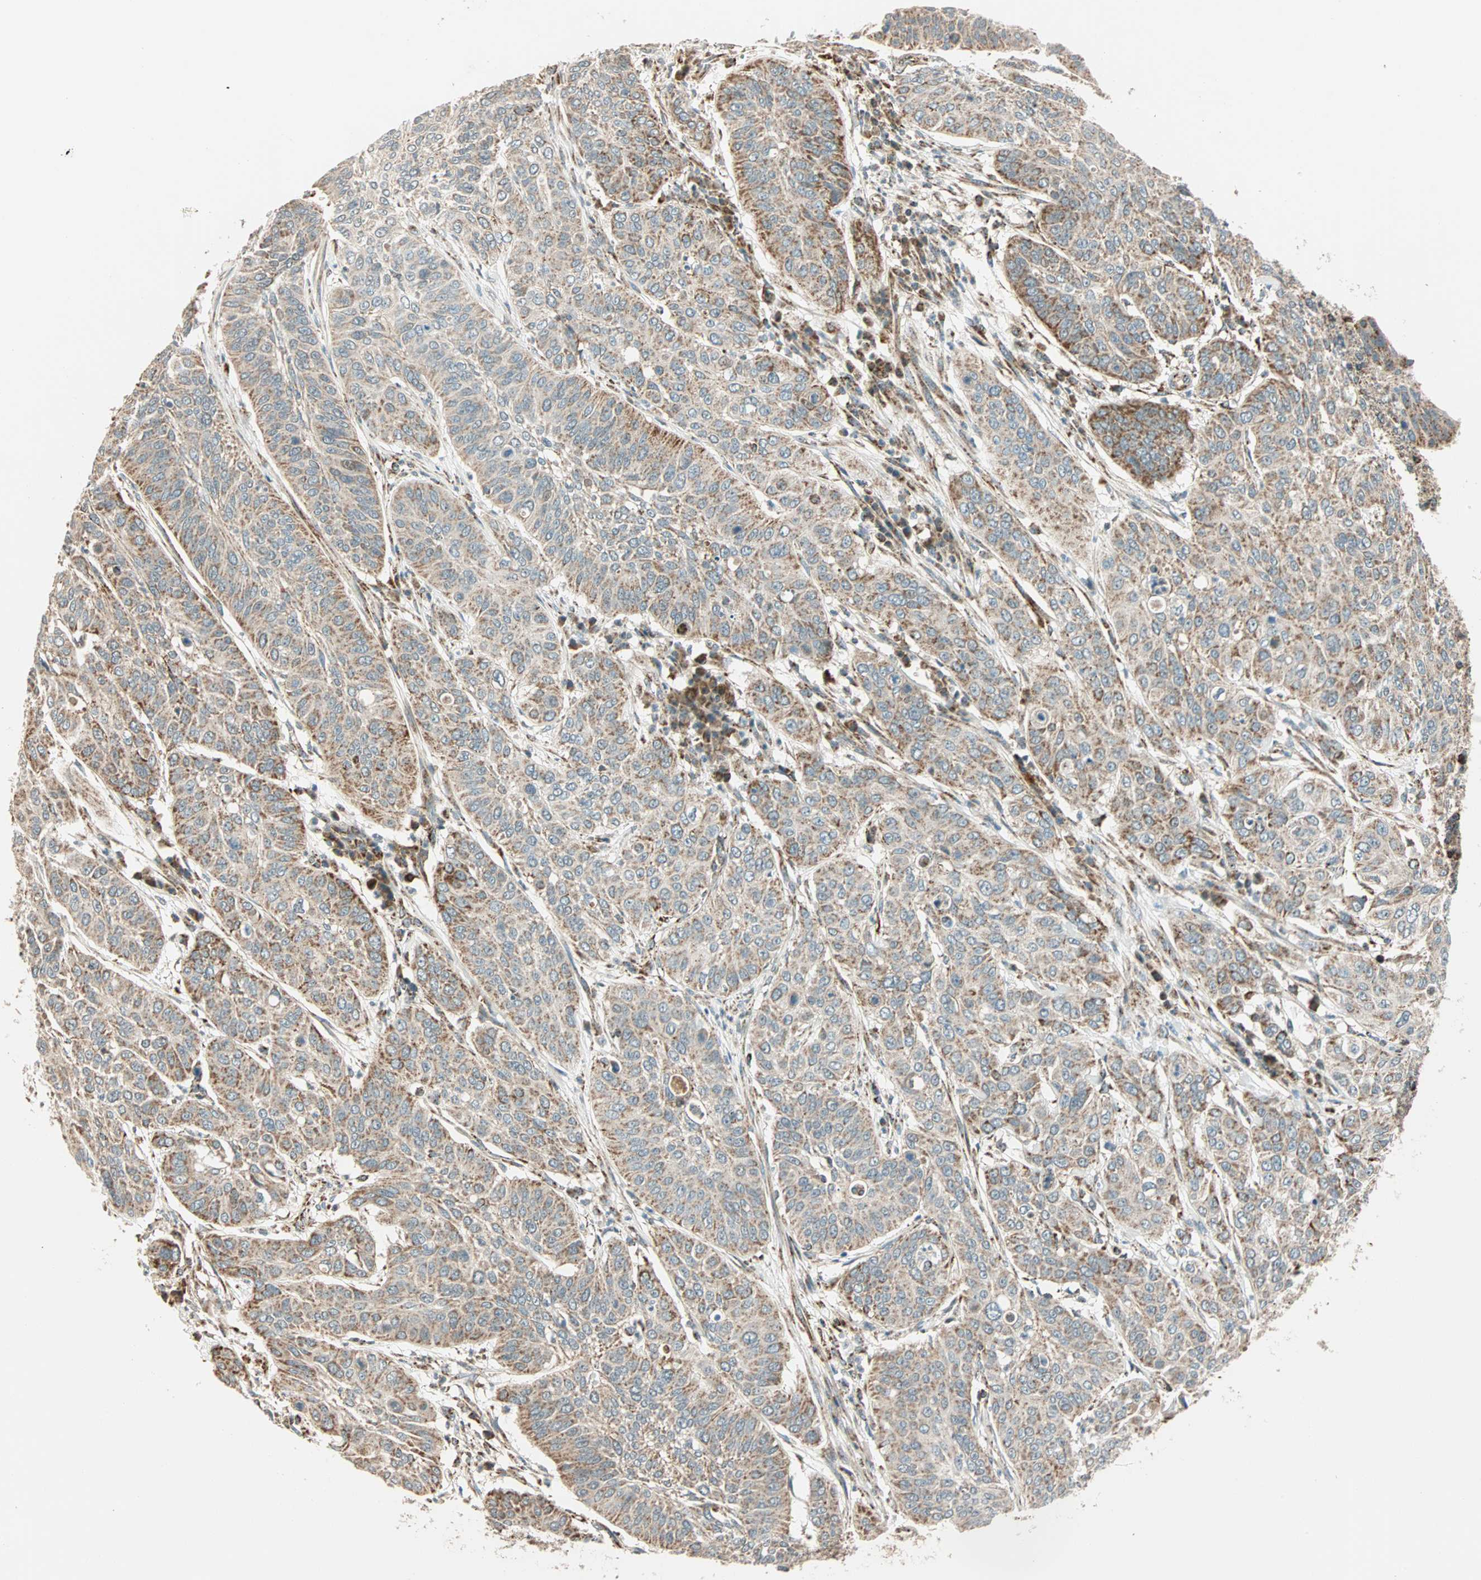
{"staining": {"intensity": "weak", "quantity": "<25%", "location": "cytoplasmic/membranous"}, "tissue": "cervical cancer", "cell_type": "Tumor cells", "image_type": "cancer", "snomed": [{"axis": "morphology", "description": "Squamous cell carcinoma, NOS"}, {"axis": "topography", "description": "Cervix"}], "caption": "There is no significant expression in tumor cells of squamous cell carcinoma (cervical).", "gene": "SPRY4", "patient": {"sex": "female", "age": 39}}